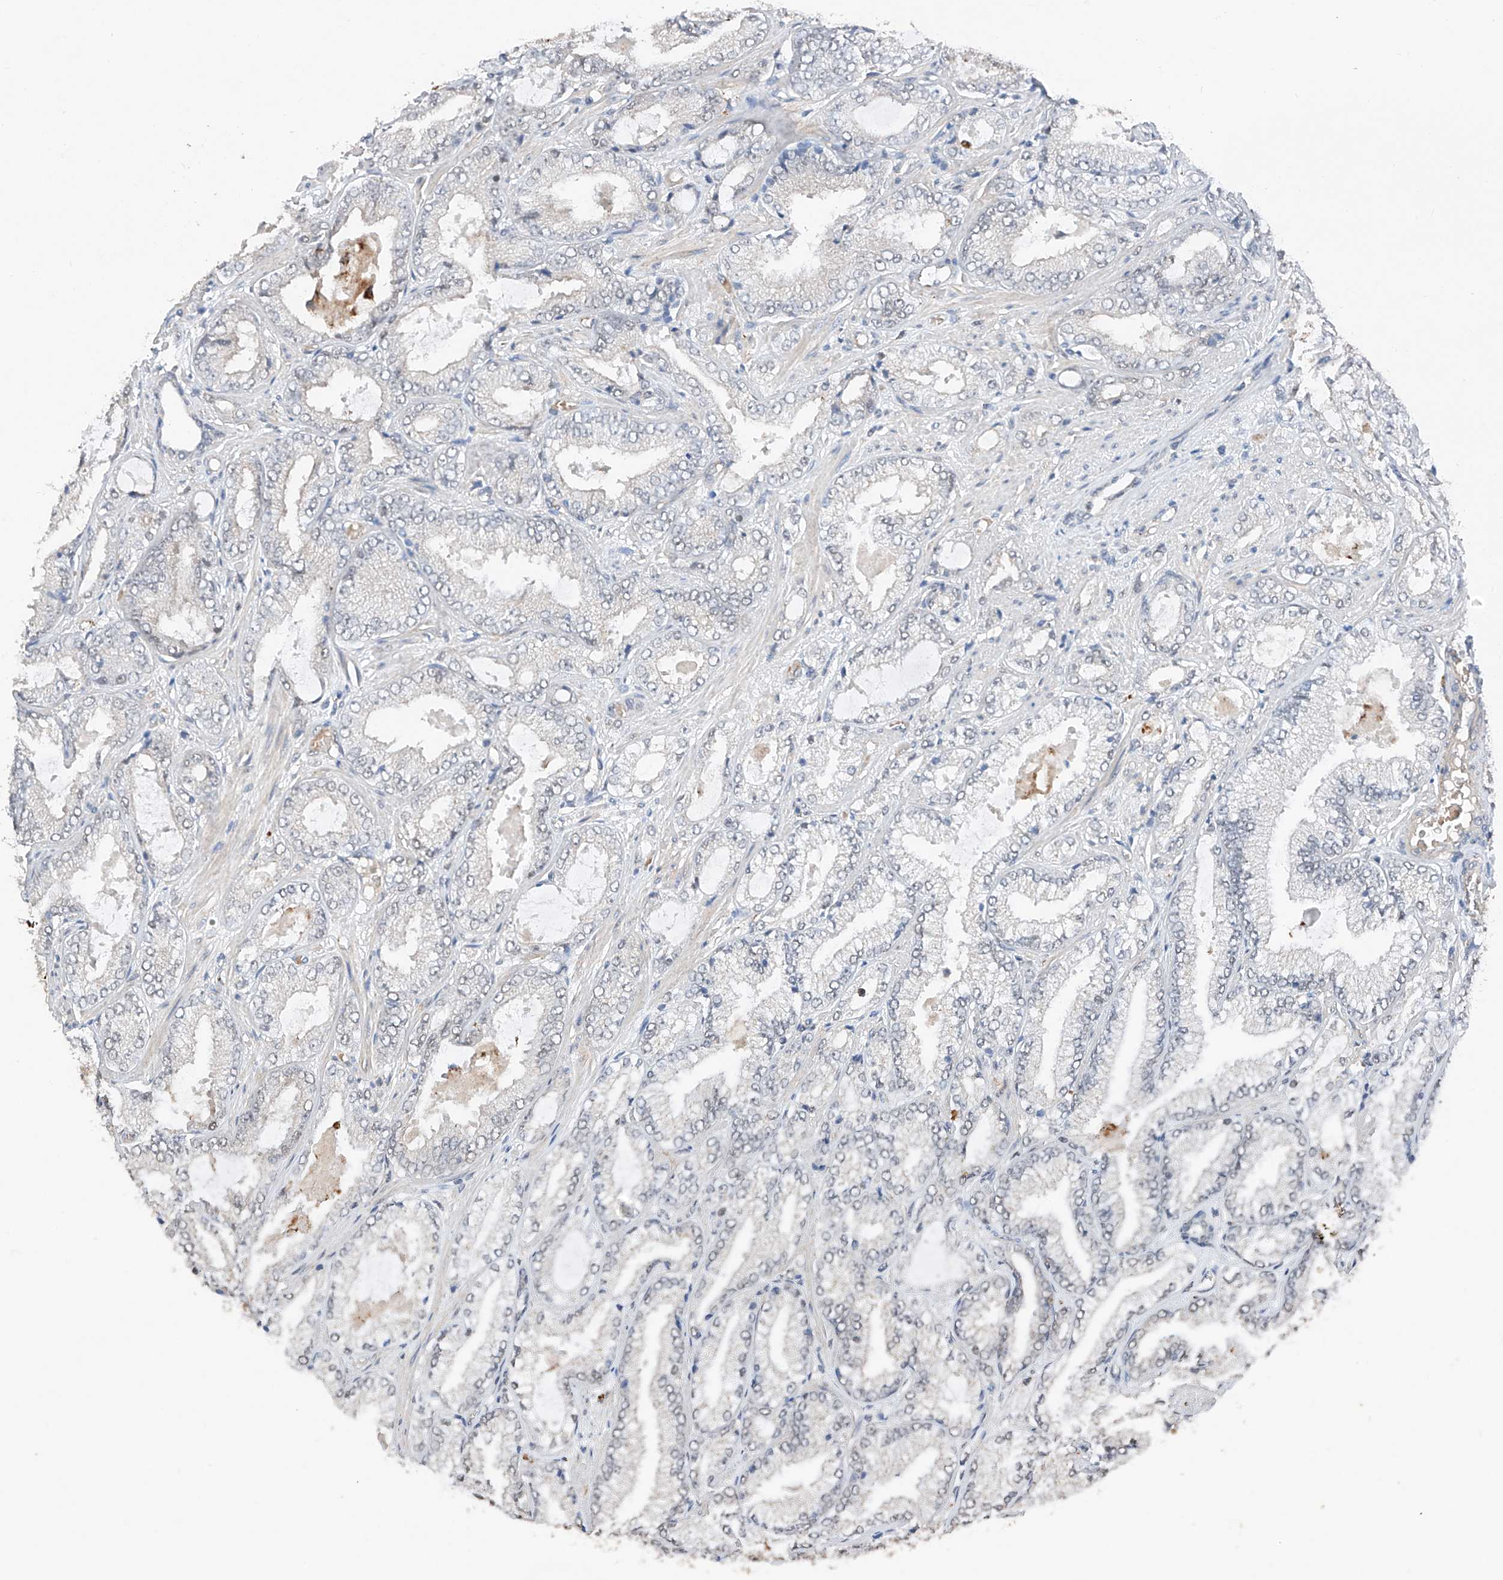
{"staining": {"intensity": "weak", "quantity": "<25%", "location": "nuclear"}, "tissue": "prostate cancer", "cell_type": "Tumor cells", "image_type": "cancer", "snomed": [{"axis": "morphology", "description": "Adenocarcinoma, High grade"}, {"axis": "topography", "description": "Prostate"}], "caption": "Immunohistochemical staining of prostate high-grade adenocarcinoma shows no significant positivity in tumor cells.", "gene": "TBX4", "patient": {"sex": "male", "age": 71}}